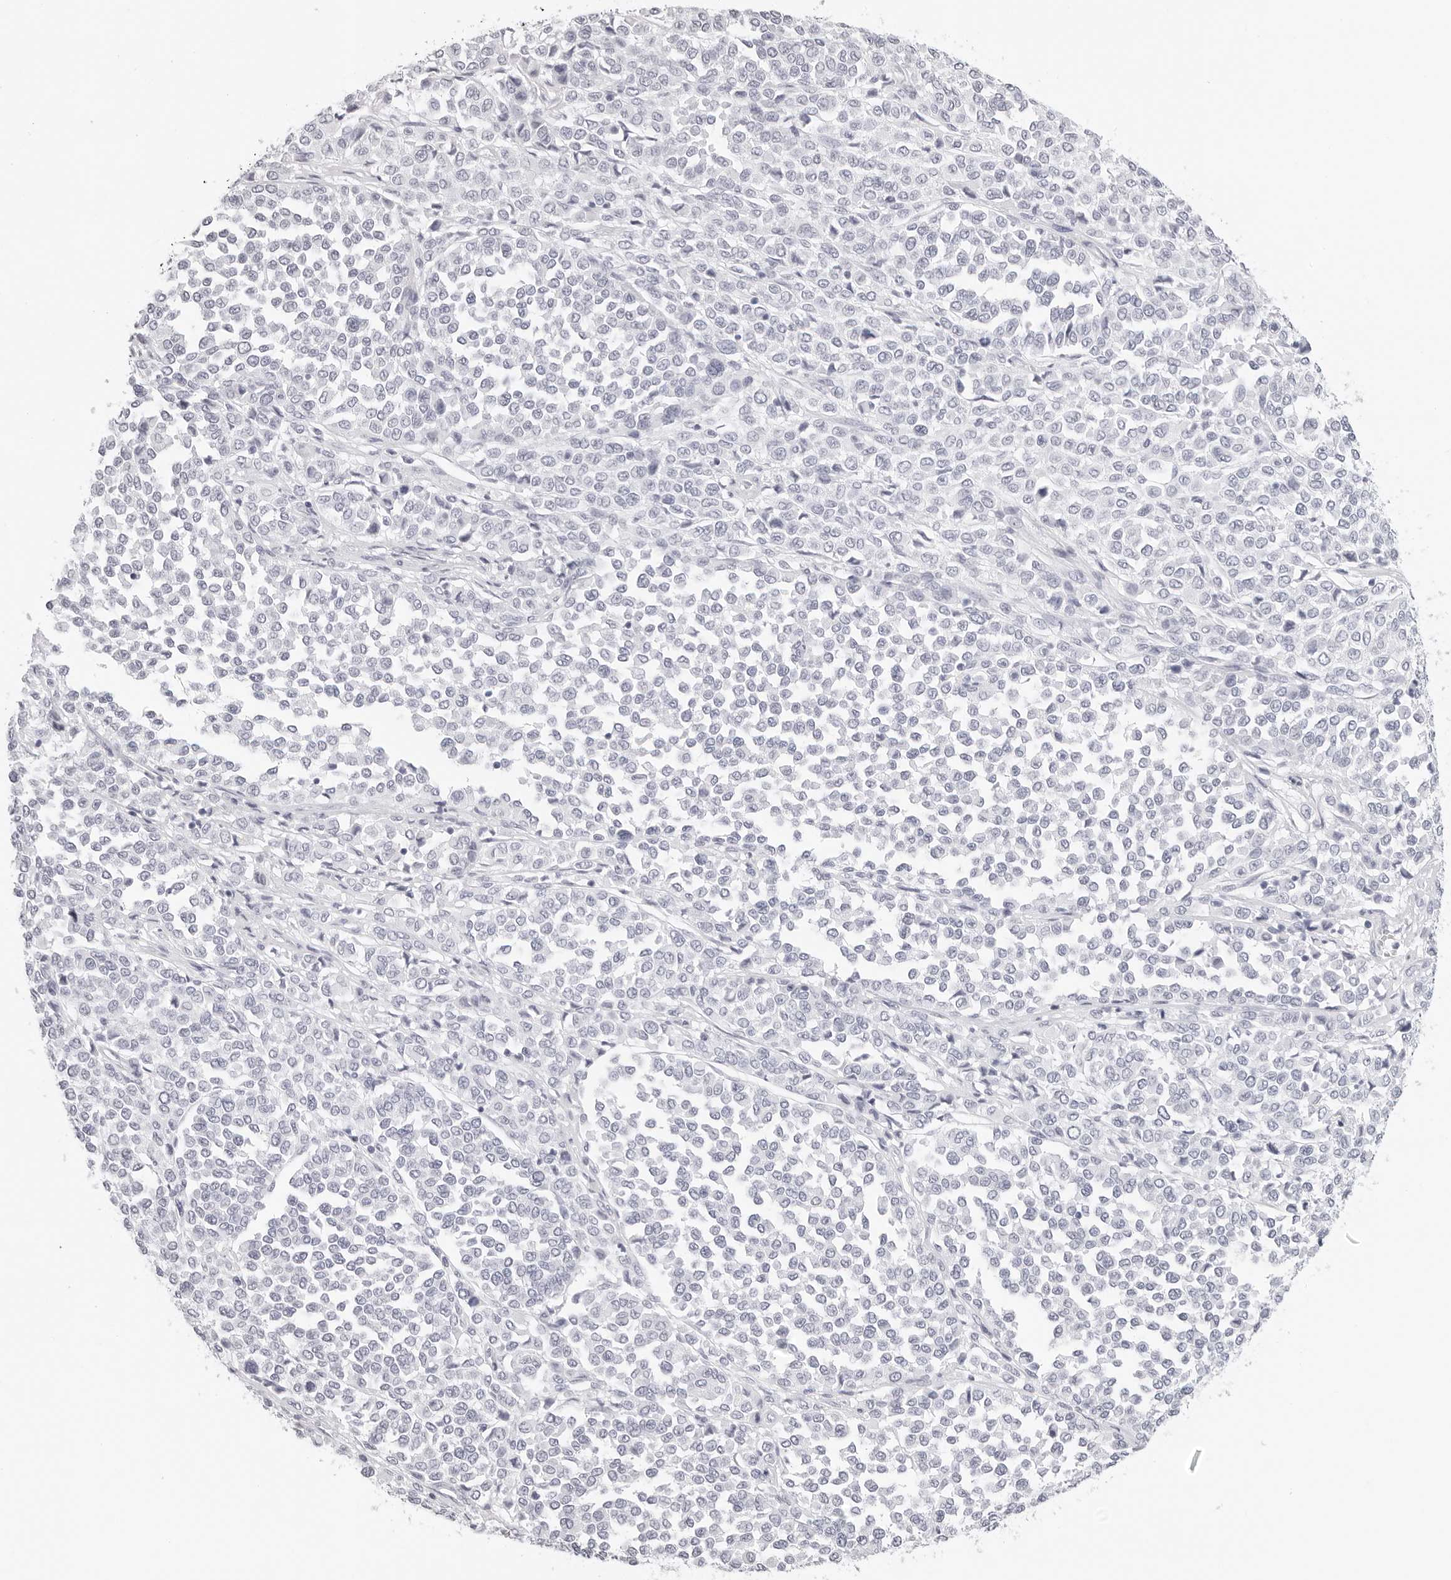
{"staining": {"intensity": "negative", "quantity": "none", "location": "none"}, "tissue": "melanoma", "cell_type": "Tumor cells", "image_type": "cancer", "snomed": [{"axis": "morphology", "description": "Malignant melanoma, Metastatic site"}, {"axis": "topography", "description": "Pancreas"}], "caption": "An immunohistochemistry histopathology image of malignant melanoma (metastatic site) is shown. There is no staining in tumor cells of malignant melanoma (metastatic site). (Brightfield microscopy of DAB (3,3'-diaminobenzidine) immunohistochemistry at high magnification).", "gene": "AGMAT", "patient": {"sex": "female", "age": 30}}